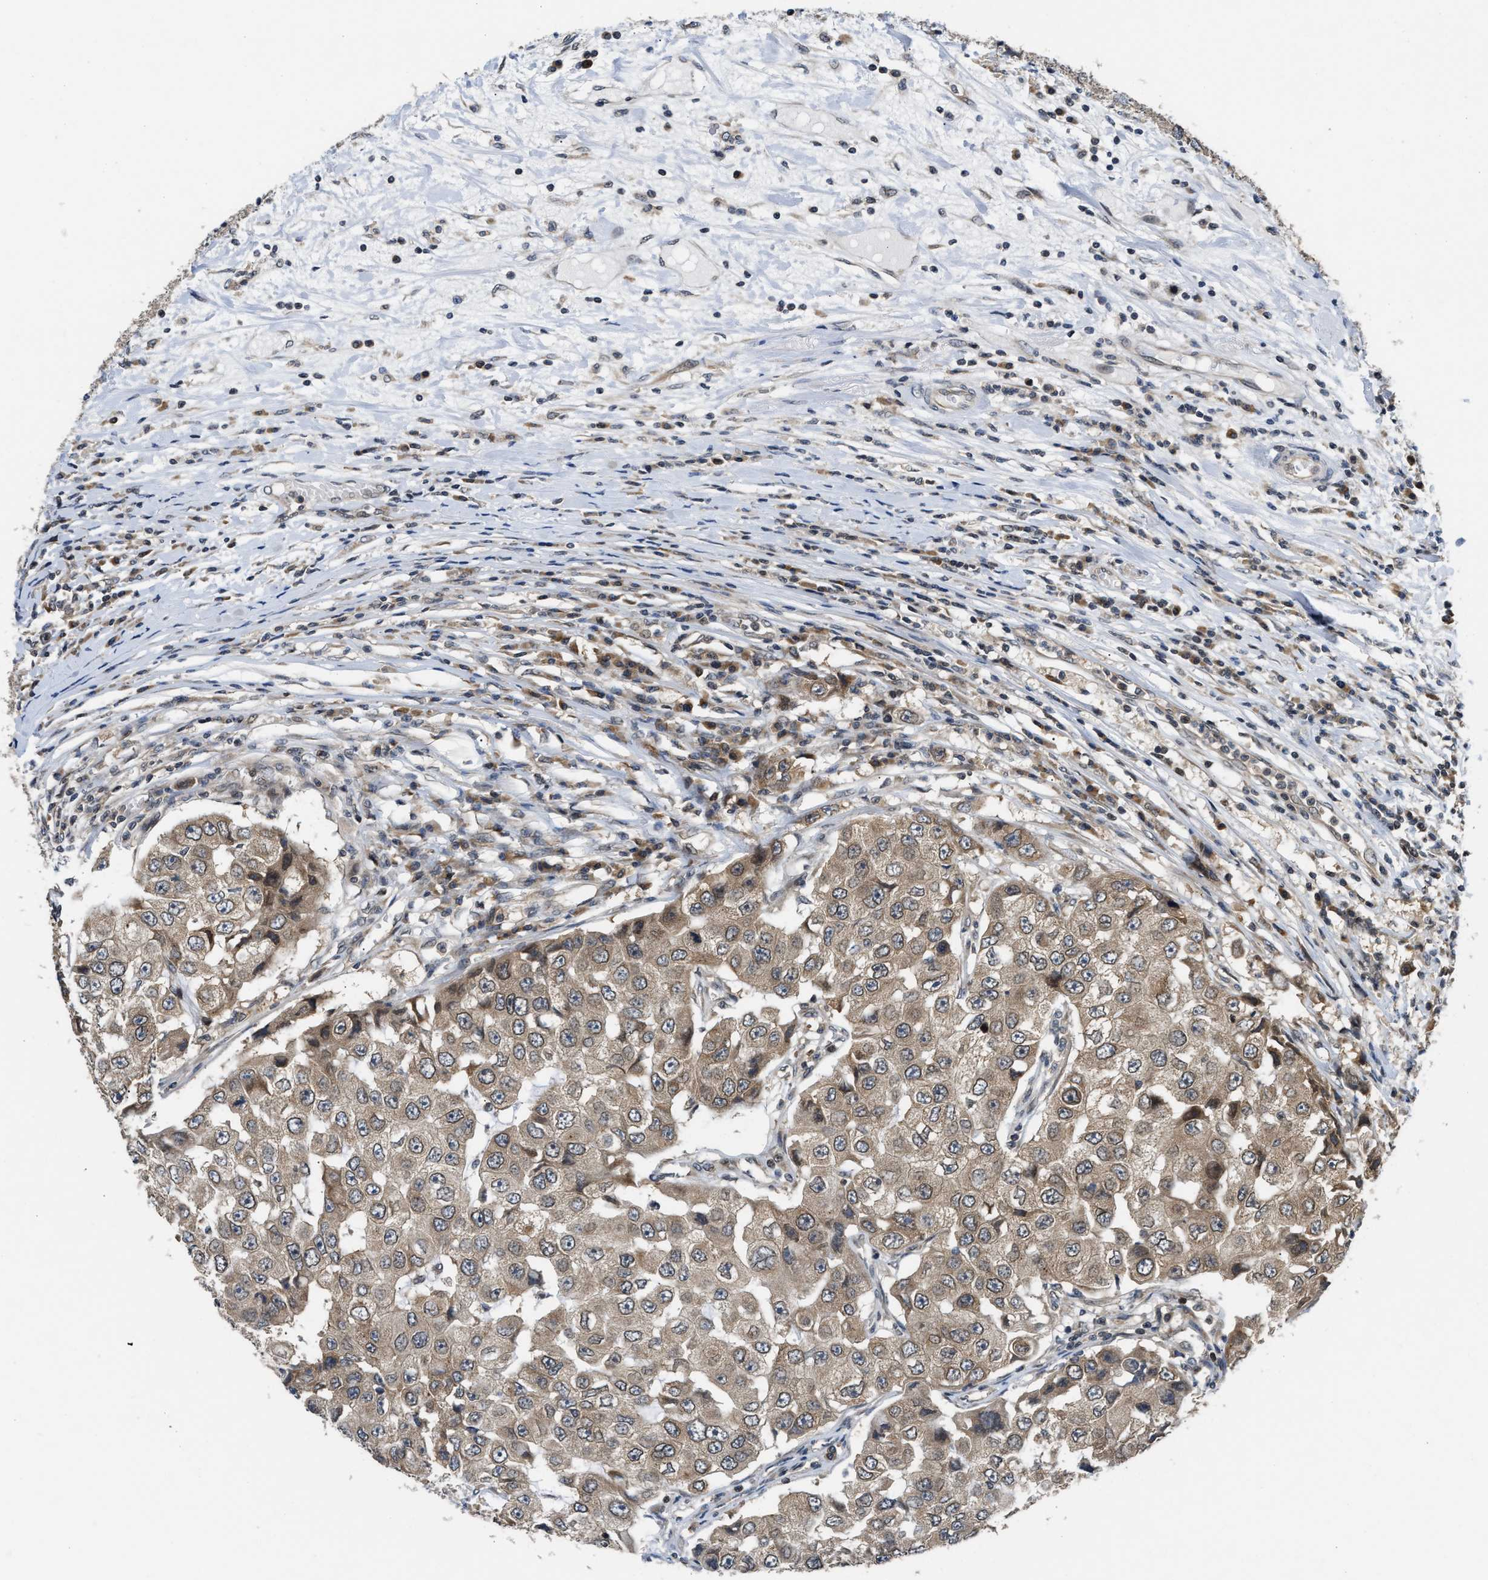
{"staining": {"intensity": "weak", "quantity": ">75%", "location": "cytoplasmic/membranous"}, "tissue": "breast cancer", "cell_type": "Tumor cells", "image_type": "cancer", "snomed": [{"axis": "morphology", "description": "Duct carcinoma"}, {"axis": "topography", "description": "Breast"}], "caption": "Immunohistochemical staining of breast cancer (intraductal carcinoma) demonstrates low levels of weak cytoplasmic/membranous expression in about >75% of tumor cells.", "gene": "RAB29", "patient": {"sex": "female", "age": 27}}